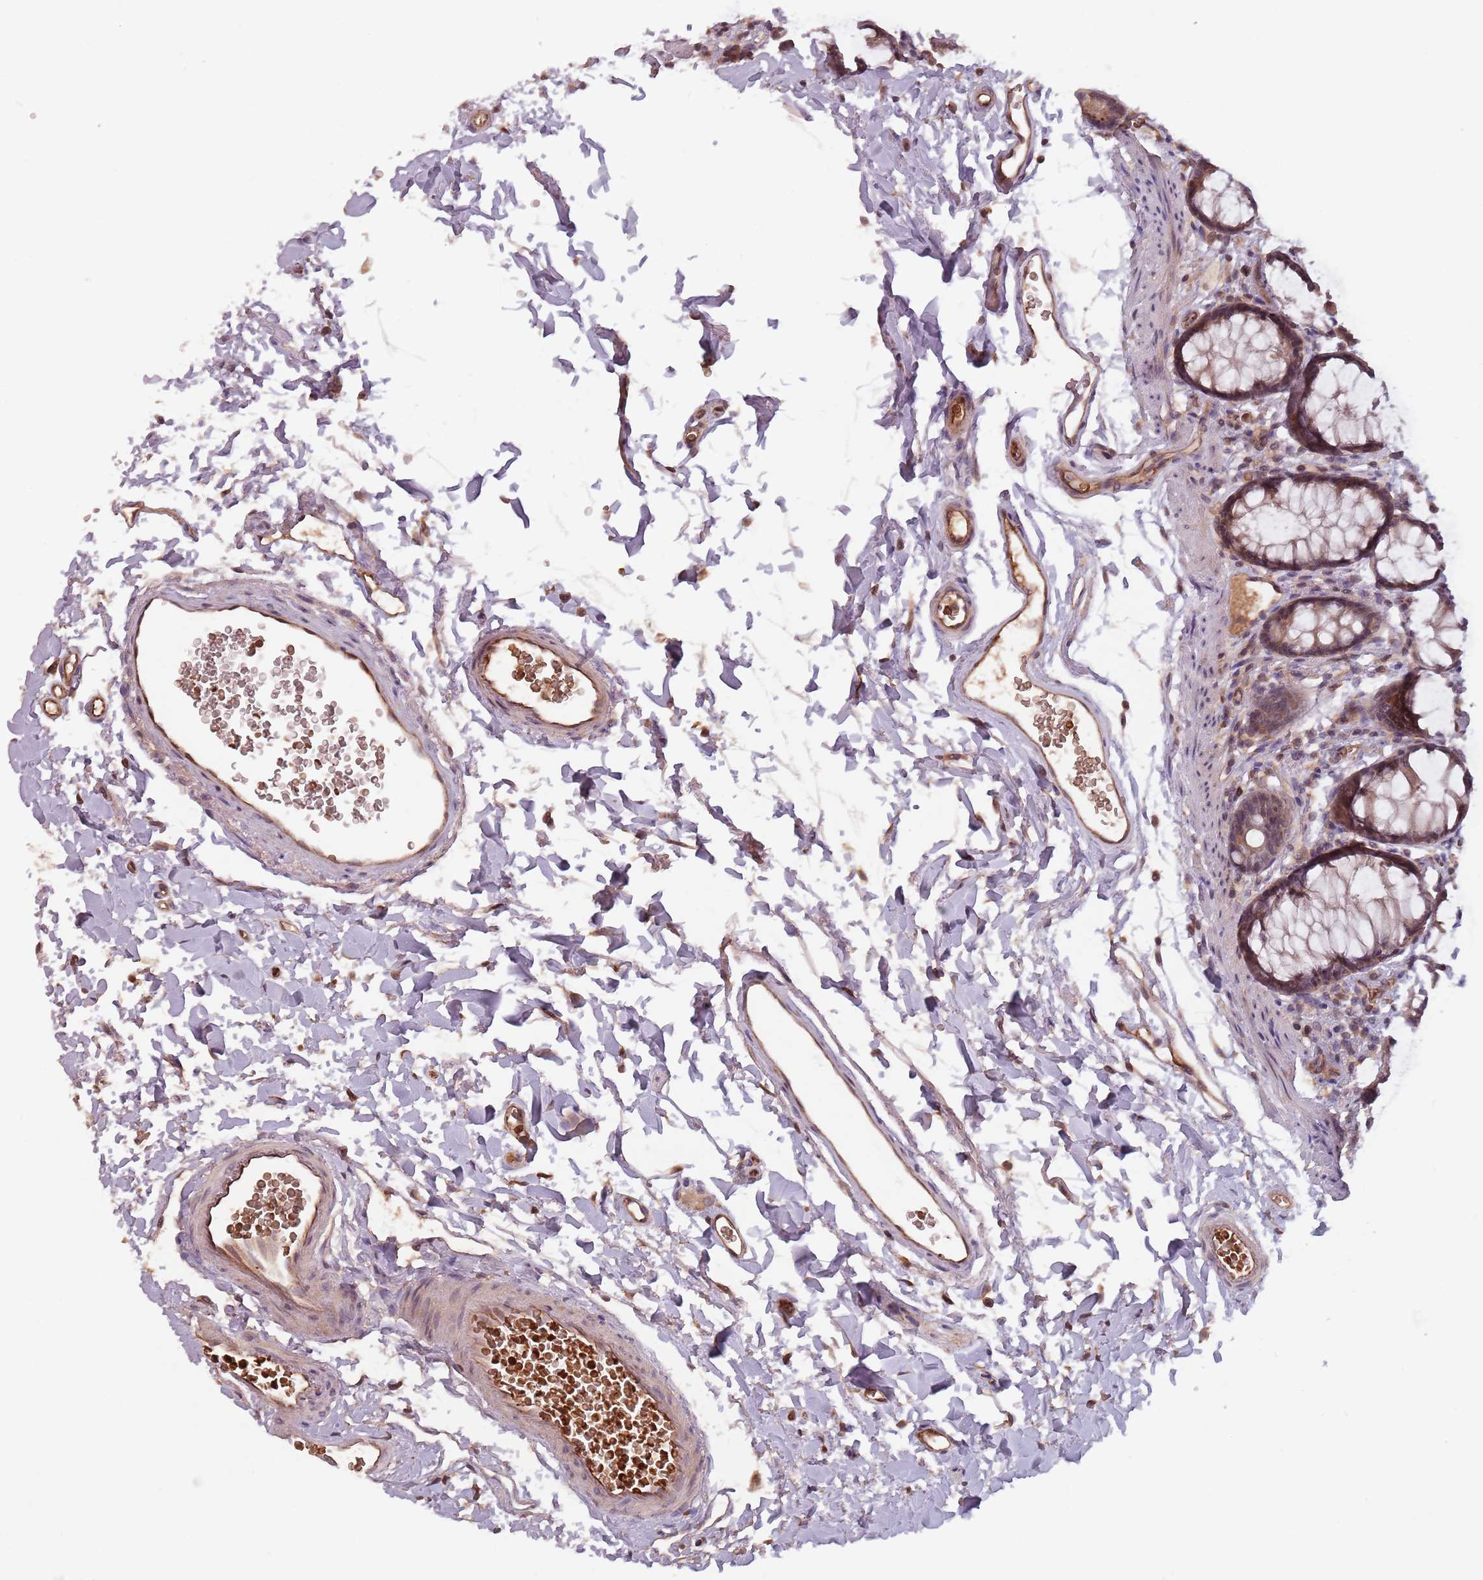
{"staining": {"intensity": "moderate", "quantity": ">75%", "location": "cytoplasmic/membranous"}, "tissue": "rectum", "cell_type": "Glandular cells", "image_type": "normal", "snomed": [{"axis": "morphology", "description": "Normal tissue, NOS"}, {"axis": "topography", "description": "Rectum"}], "caption": "This histopathology image demonstrates IHC staining of normal rectum, with medium moderate cytoplasmic/membranous positivity in approximately >75% of glandular cells.", "gene": "GPR180", "patient": {"sex": "female", "age": 65}}